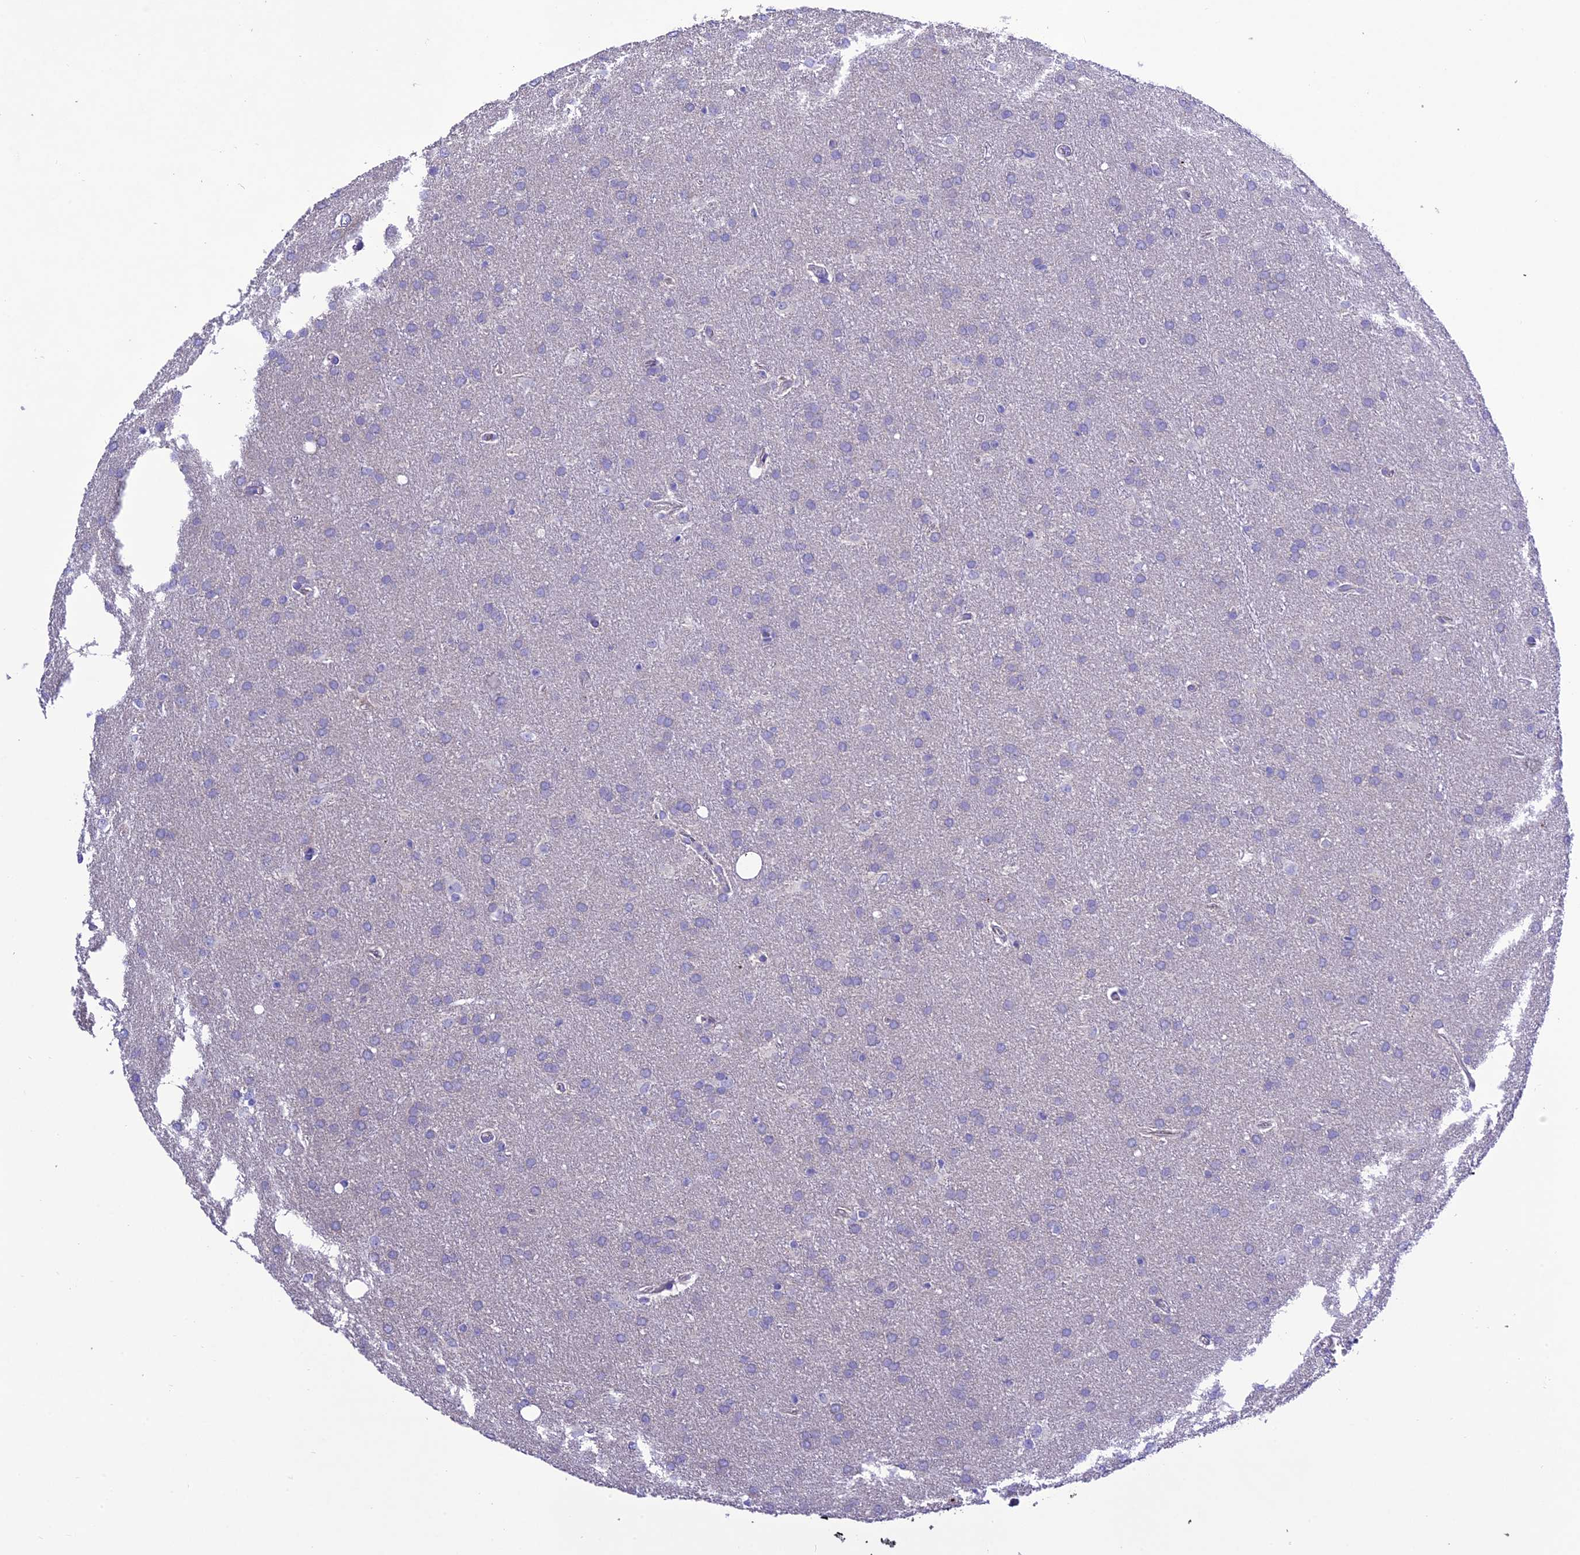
{"staining": {"intensity": "negative", "quantity": "none", "location": "none"}, "tissue": "glioma", "cell_type": "Tumor cells", "image_type": "cancer", "snomed": [{"axis": "morphology", "description": "Glioma, malignant, Low grade"}, {"axis": "topography", "description": "Brain"}], "caption": "An image of human low-grade glioma (malignant) is negative for staining in tumor cells.", "gene": "MS4A5", "patient": {"sex": "female", "age": 32}}